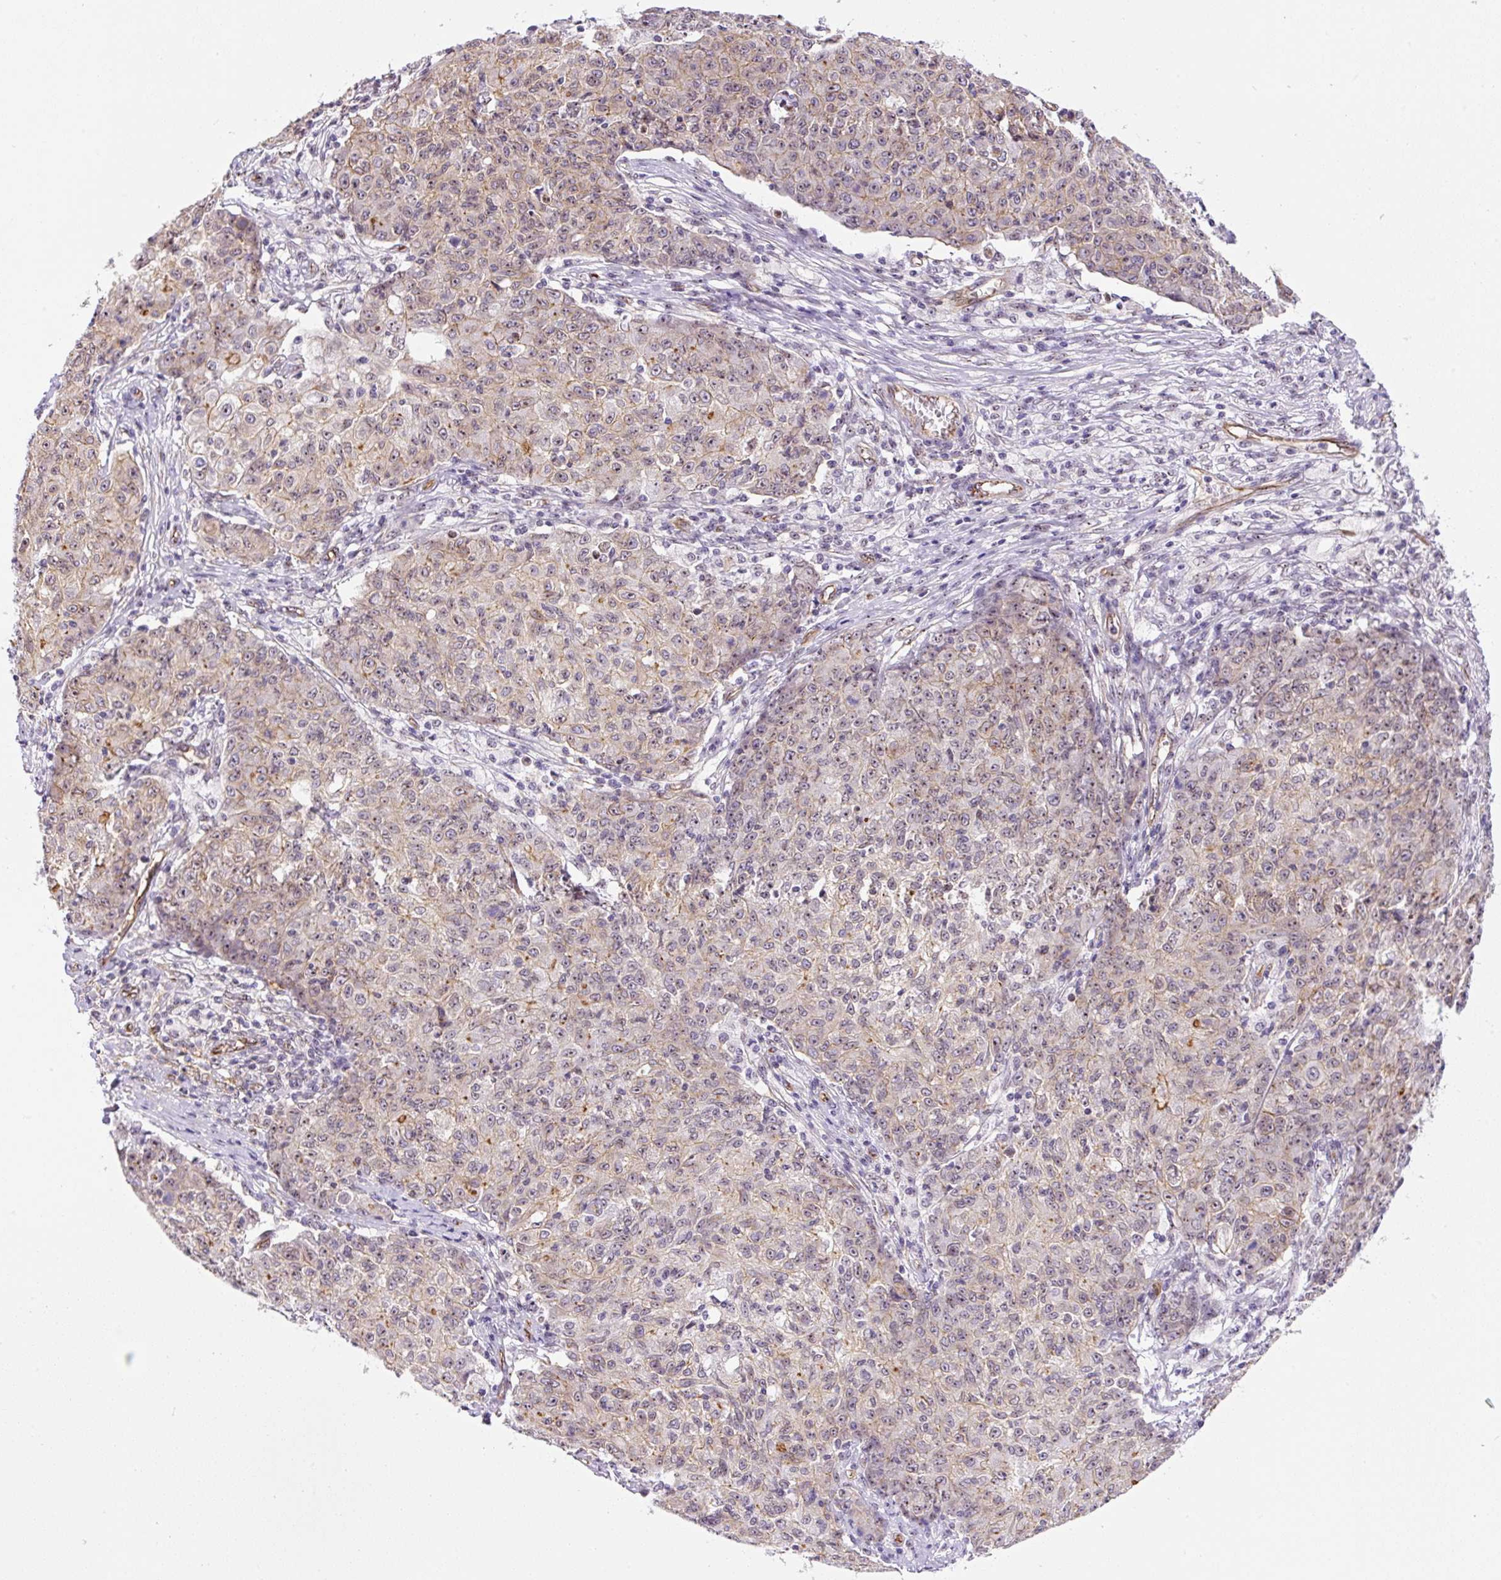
{"staining": {"intensity": "moderate", "quantity": "<25%", "location": "cytoplasmic/membranous"}, "tissue": "ovarian cancer", "cell_type": "Tumor cells", "image_type": "cancer", "snomed": [{"axis": "morphology", "description": "Carcinoma, endometroid"}, {"axis": "topography", "description": "Ovary"}], "caption": "Moderate cytoplasmic/membranous positivity for a protein is appreciated in approximately <25% of tumor cells of ovarian cancer using immunohistochemistry.", "gene": "MYO5C", "patient": {"sex": "female", "age": 42}}